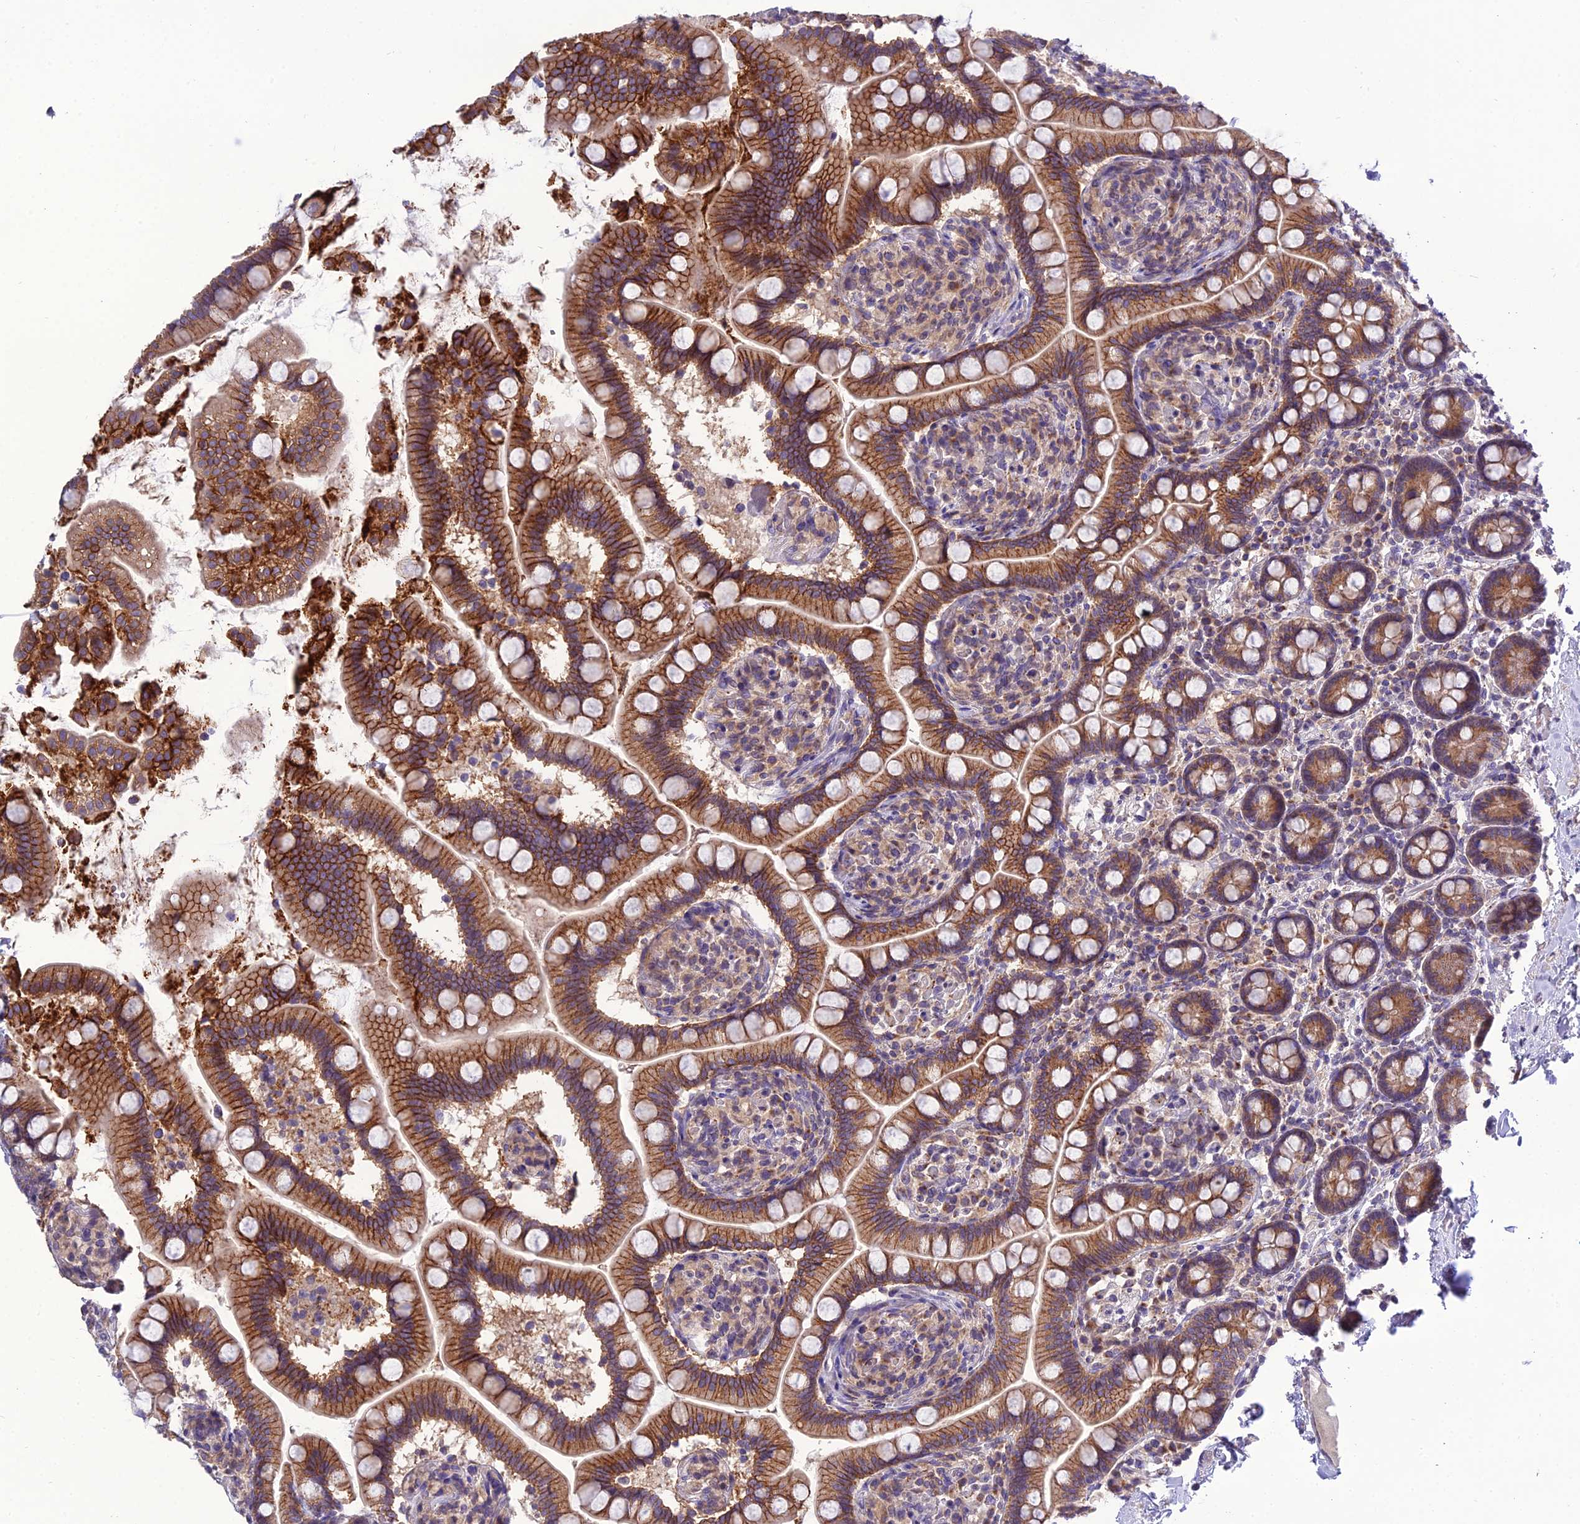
{"staining": {"intensity": "strong", "quantity": ">75%", "location": "cytoplasmic/membranous"}, "tissue": "small intestine", "cell_type": "Glandular cells", "image_type": "normal", "snomed": [{"axis": "morphology", "description": "Normal tissue, NOS"}, {"axis": "topography", "description": "Small intestine"}], "caption": "Immunohistochemical staining of normal human small intestine shows strong cytoplasmic/membranous protein positivity in approximately >75% of glandular cells.", "gene": "GOLPH3", "patient": {"sex": "female", "age": 64}}